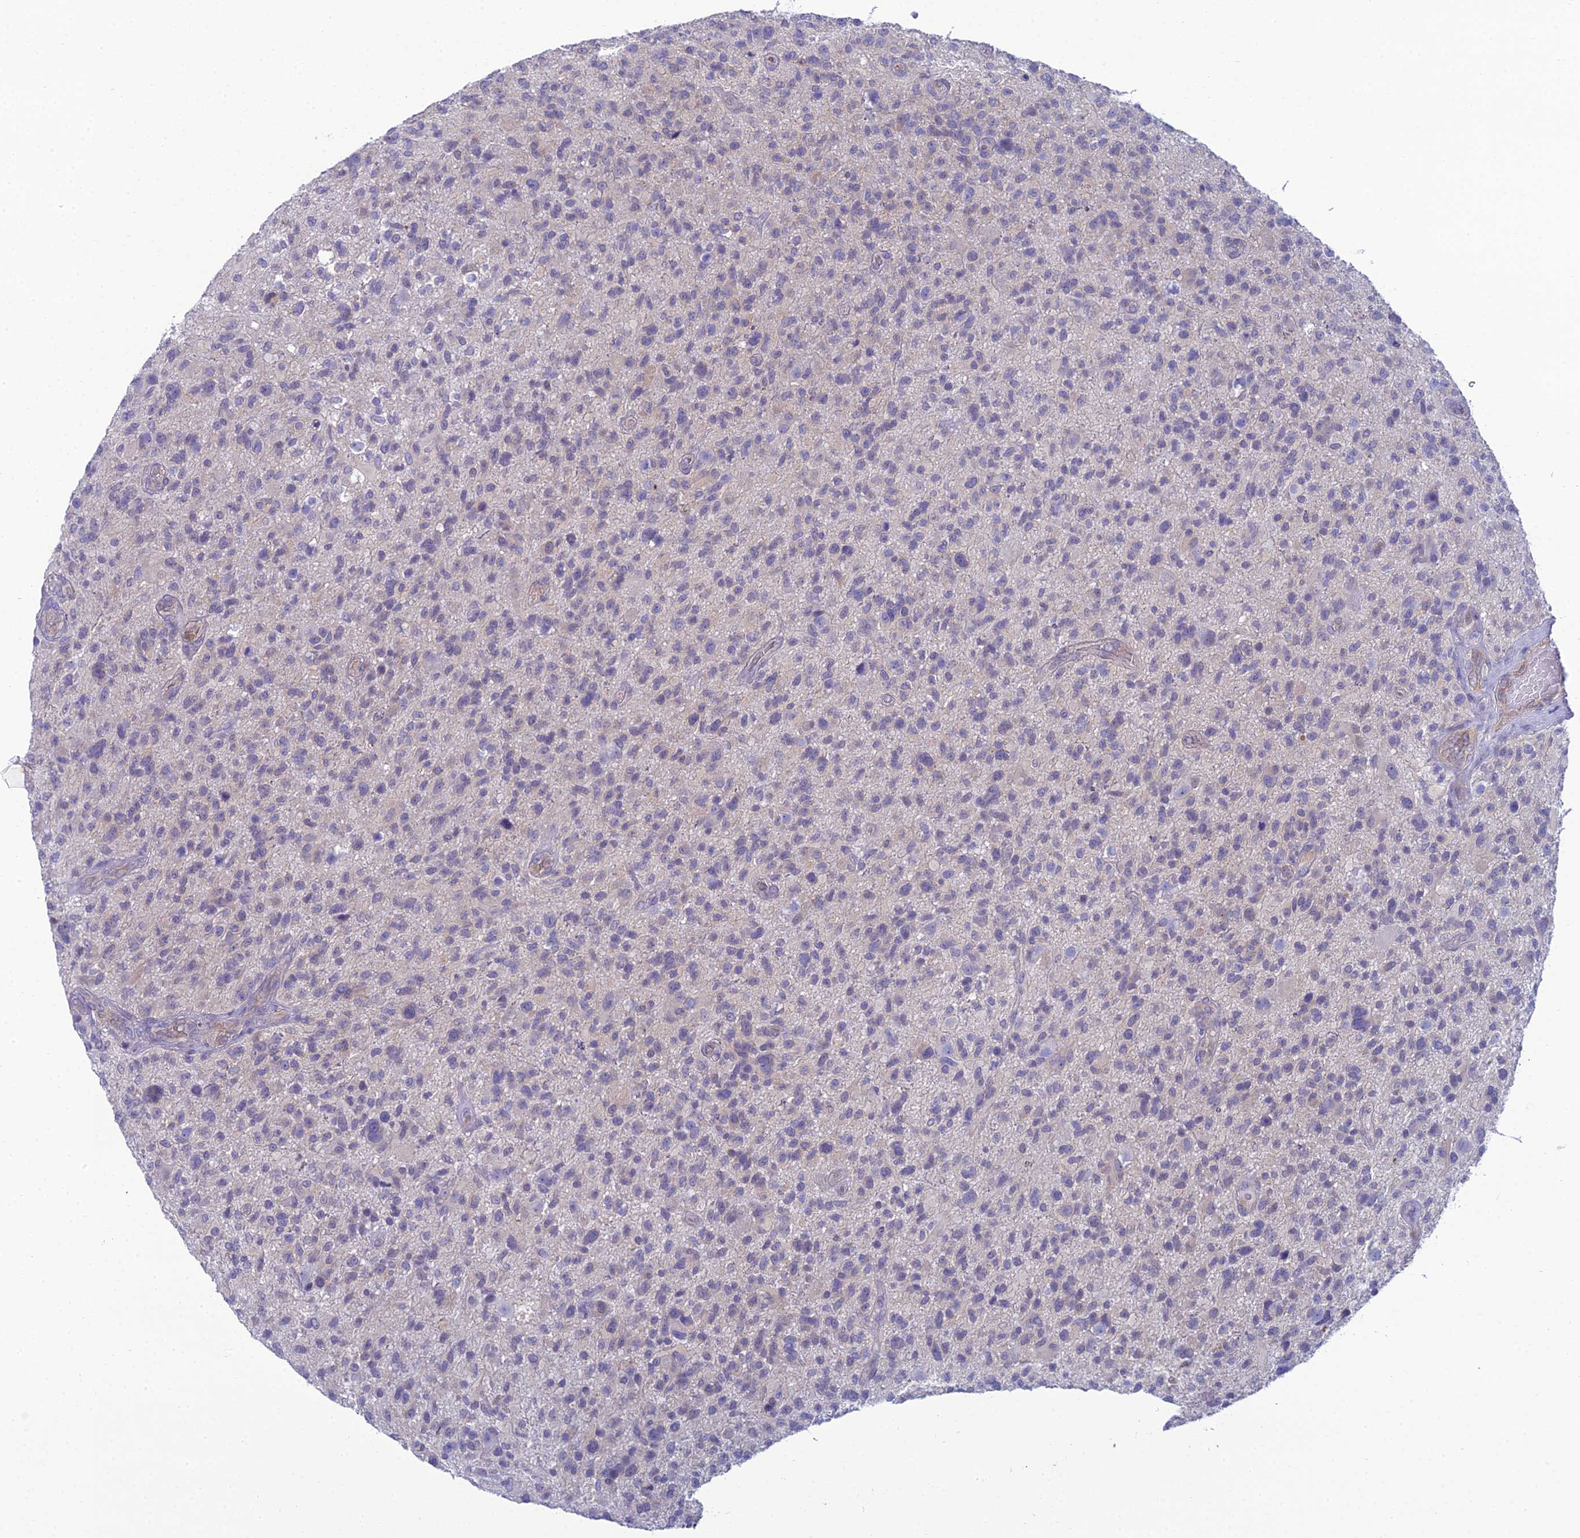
{"staining": {"intensity": "negative", "quantity": "none", "location": "none"}, "tissue": "glioma", "cell_type": "Tumor cells", "image_type": "cancer", "snomed": [{"axis": "morphology", "description": "Glioma, malignant, High grade"}, {"axis": "topography", "description": "Brain"}], "caption": "The immunohistochemistry (IHC) histopathology image has no significant staining in tumor cells of glioma tissue. (DAB IHC, high magnification).", "gene": "GNPNAT1", "patient": {"sex": "male", "age": 47}}